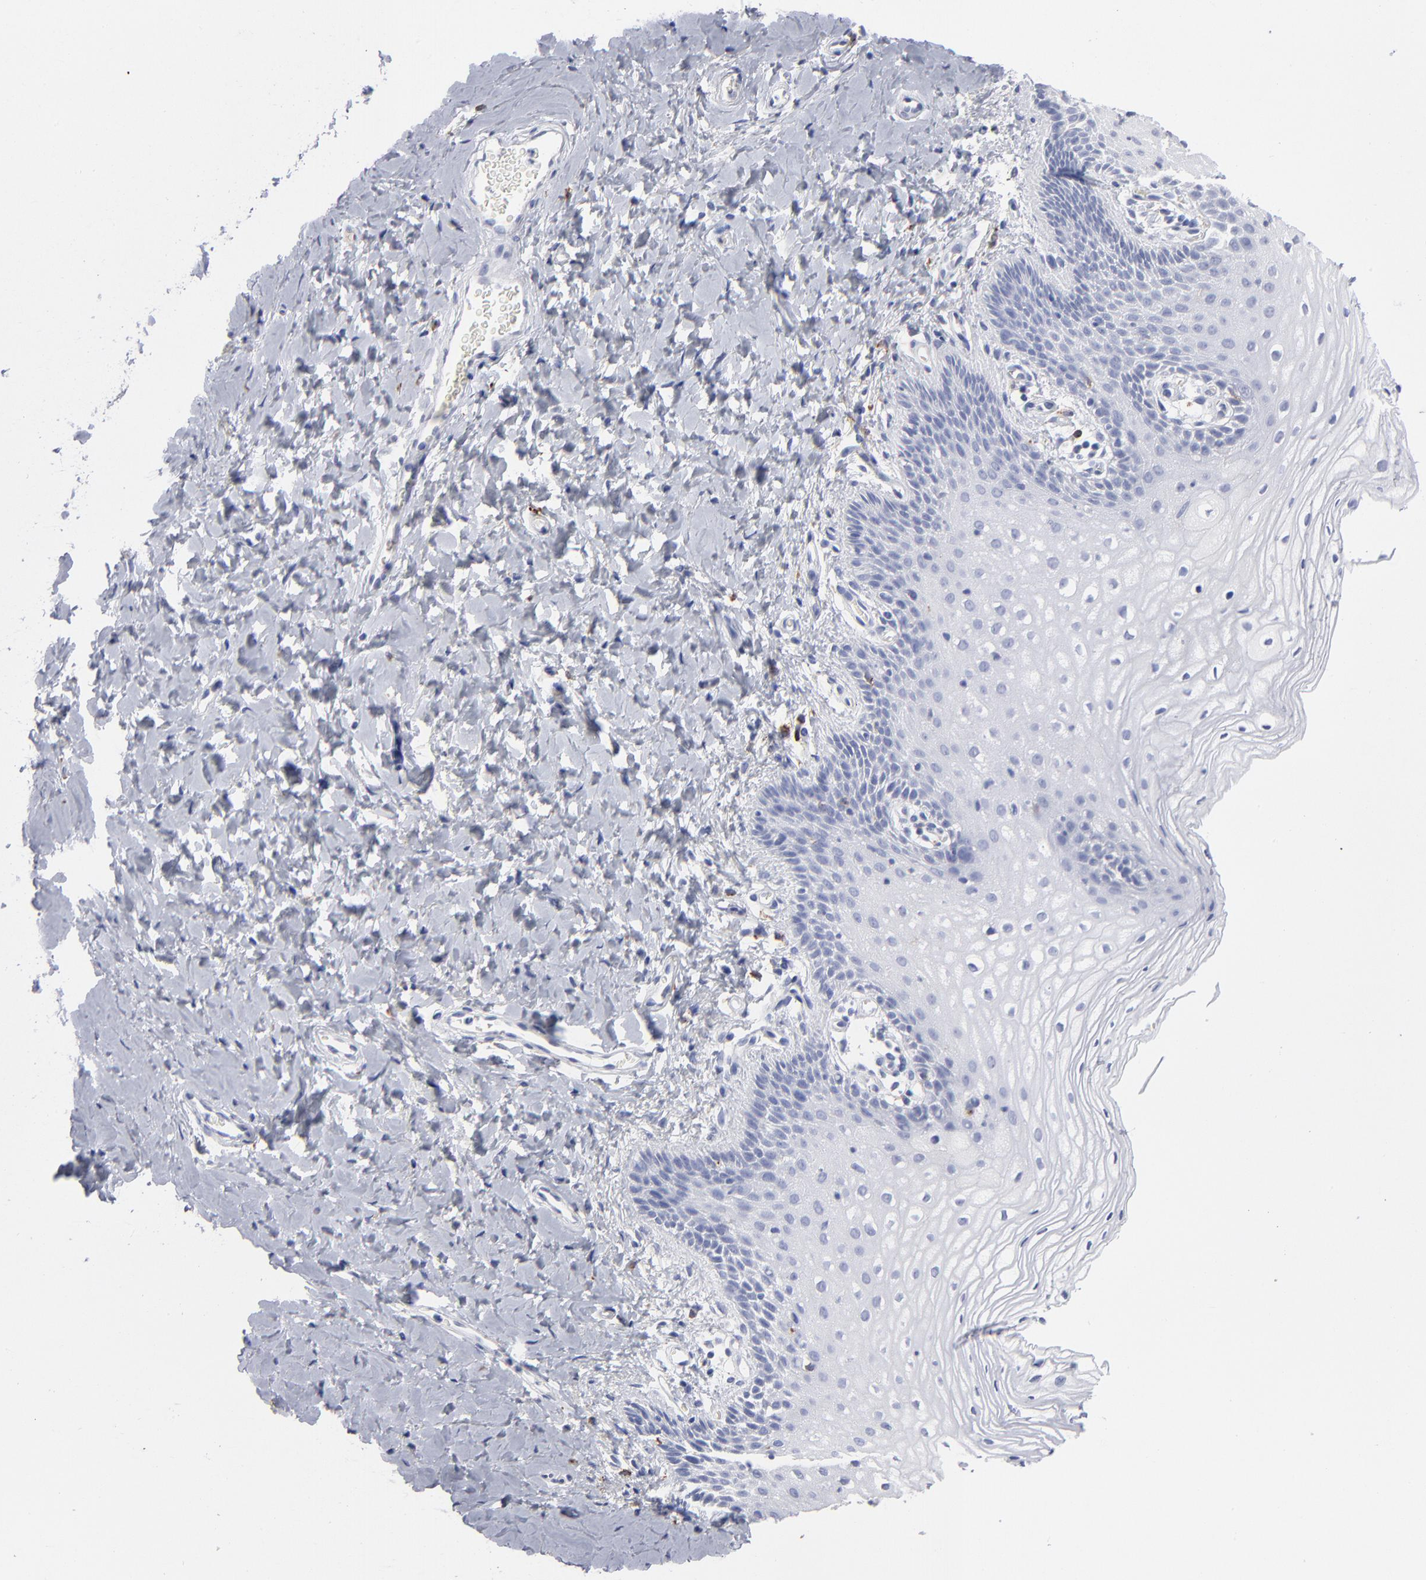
{"staining": {"intensity": "negative", "quantity": "none", "location": "none"}, "tissue": "vagina", "cell_type": "Squamous epithelial cells", "image_type": "normal", "snomed": [{"axis": "morphology", "description": "Normal tissue, NOS"}, {"axis": "topography", "description": "Vagina"}], "caption": "DAB (3,3'-diaminobenzidine) immunohistochemical staining of normal human vagina demonstrates no significant expression in squamous epithelial cells.", "gene": "CD180", "patient": {"sex": "female", "age": 55}}